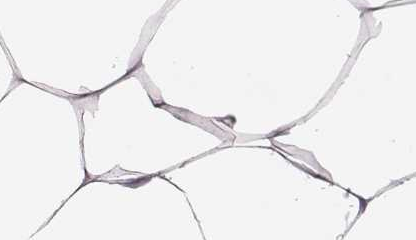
{"staining": {"intensity": "negative", "quantity": "none", "location": "none"}, "tissue": "breast", "cell_type": "Adipocytes", "image_type": "normal", "snomed": [{"axis": "morphology", "description": "Normal tissue, NOS"}, {"axis": "topography", "description": "Breast"}], "caption": "IHC photomicrograph of benign human breast stained for a protein (brown), which exhibits no expression in adipocytes. (DAB IHC with hematoxylin counter stain).", "gene": "H1", "patient": {"sex": "female", "age": 32}}